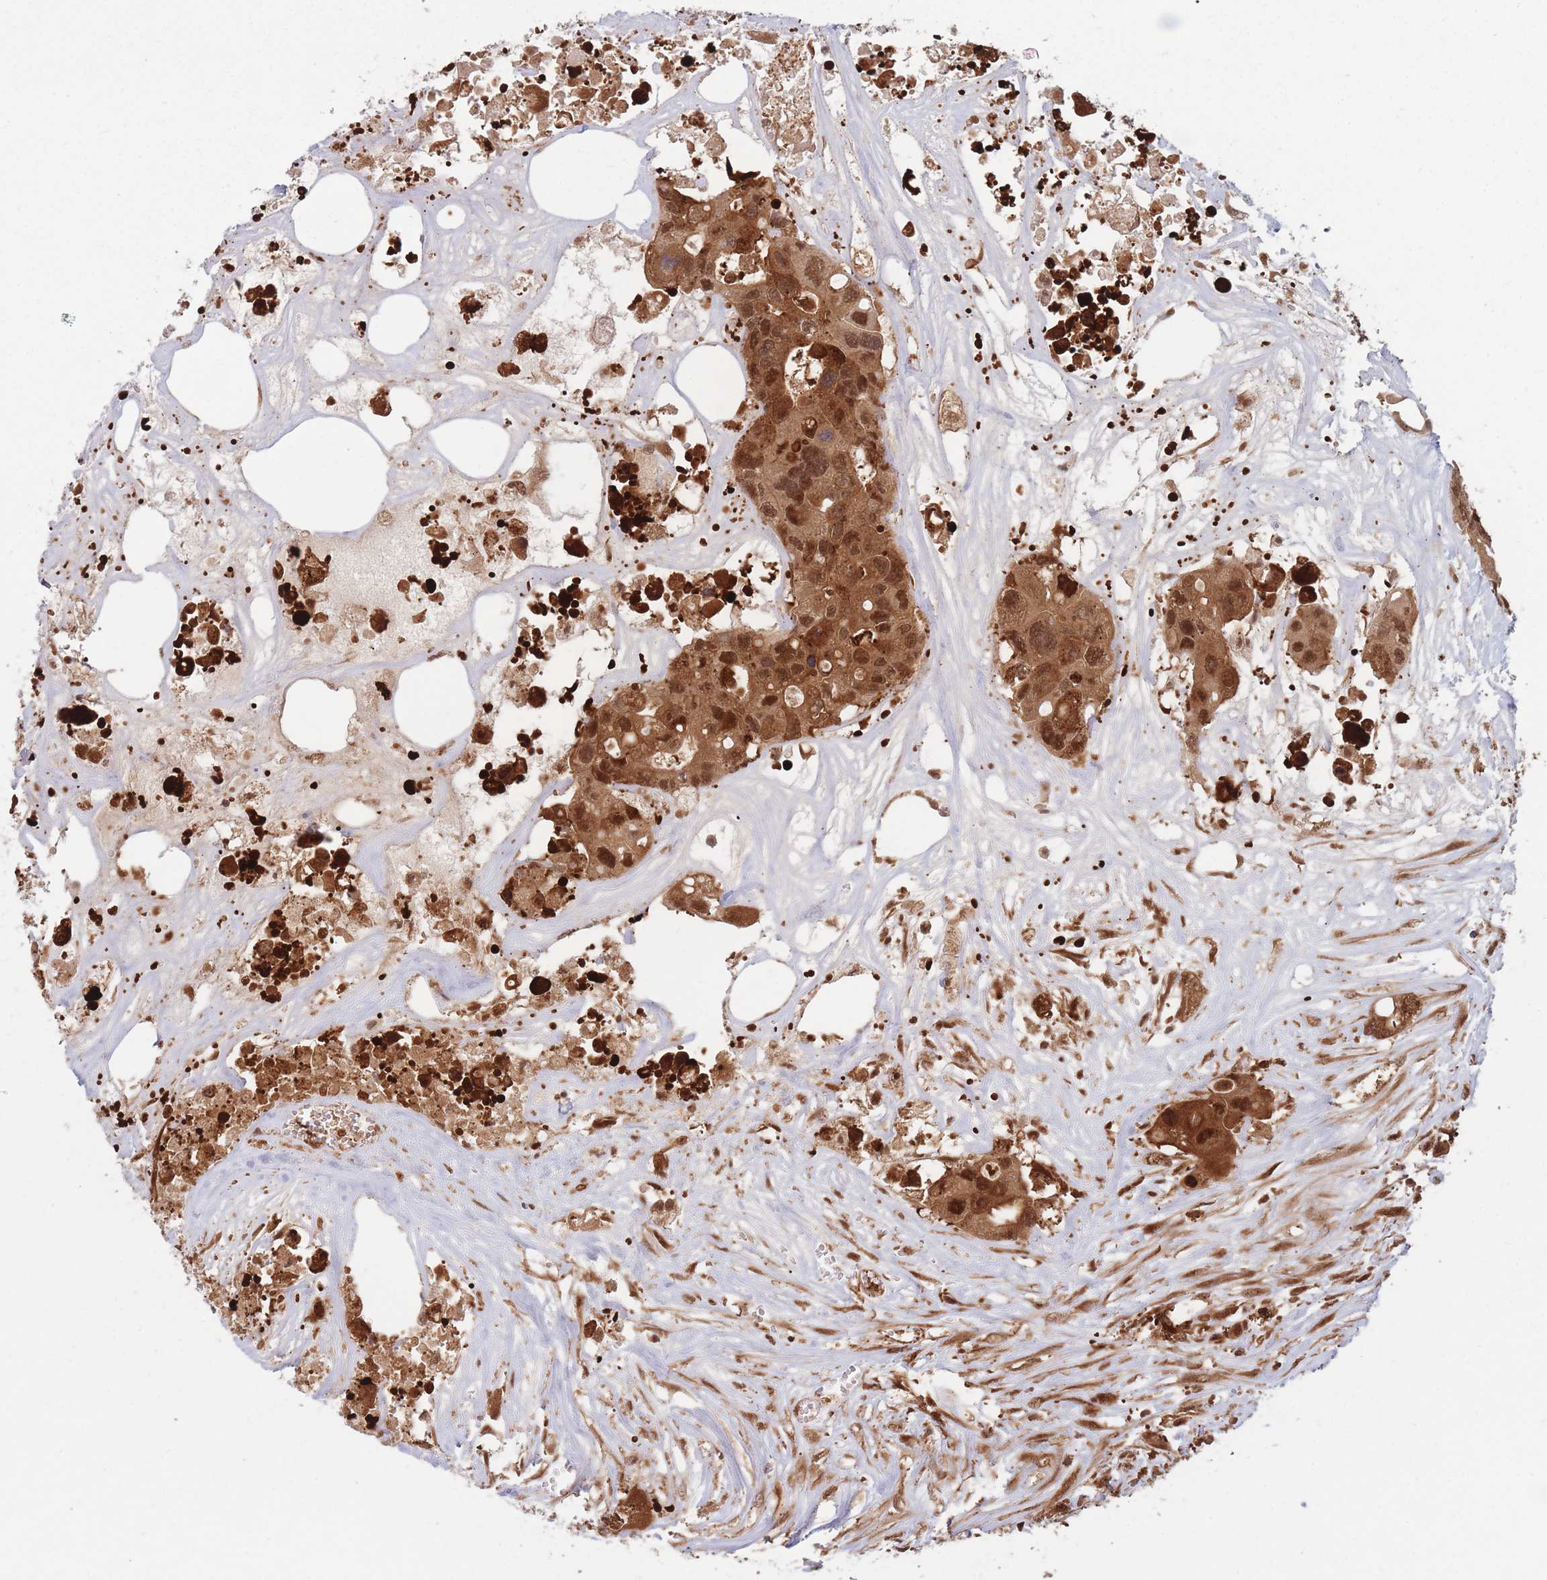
{"staining": {"intensity": "strong", "quantity": ">75%", "location": "cytoplasmic/membranous,nuclear"}, "tissue": "colorectal cancer", "cell_type": "Tumor cells", "image_type": "cancer", "snomed": [{"axis": "morphology", "description": "Adenocarcinoma, NOS"}, {"axis": "topography", "description": "Colon"}], "caption": "IHC staining of colorectal cancer, which exhibits high levels of strong cytoplasmic/membranous and nuclear expression in approximately >75% of tumor cells indicating strong cytoplasmic/membranous and nuclear protein positivity. The staining was performed using DAB (brown) for protein detection and nuclei were counterstained in hematoxylin (blue).", "gene": "PODXL2", "patient": {"sex": "male", "age": 77}}